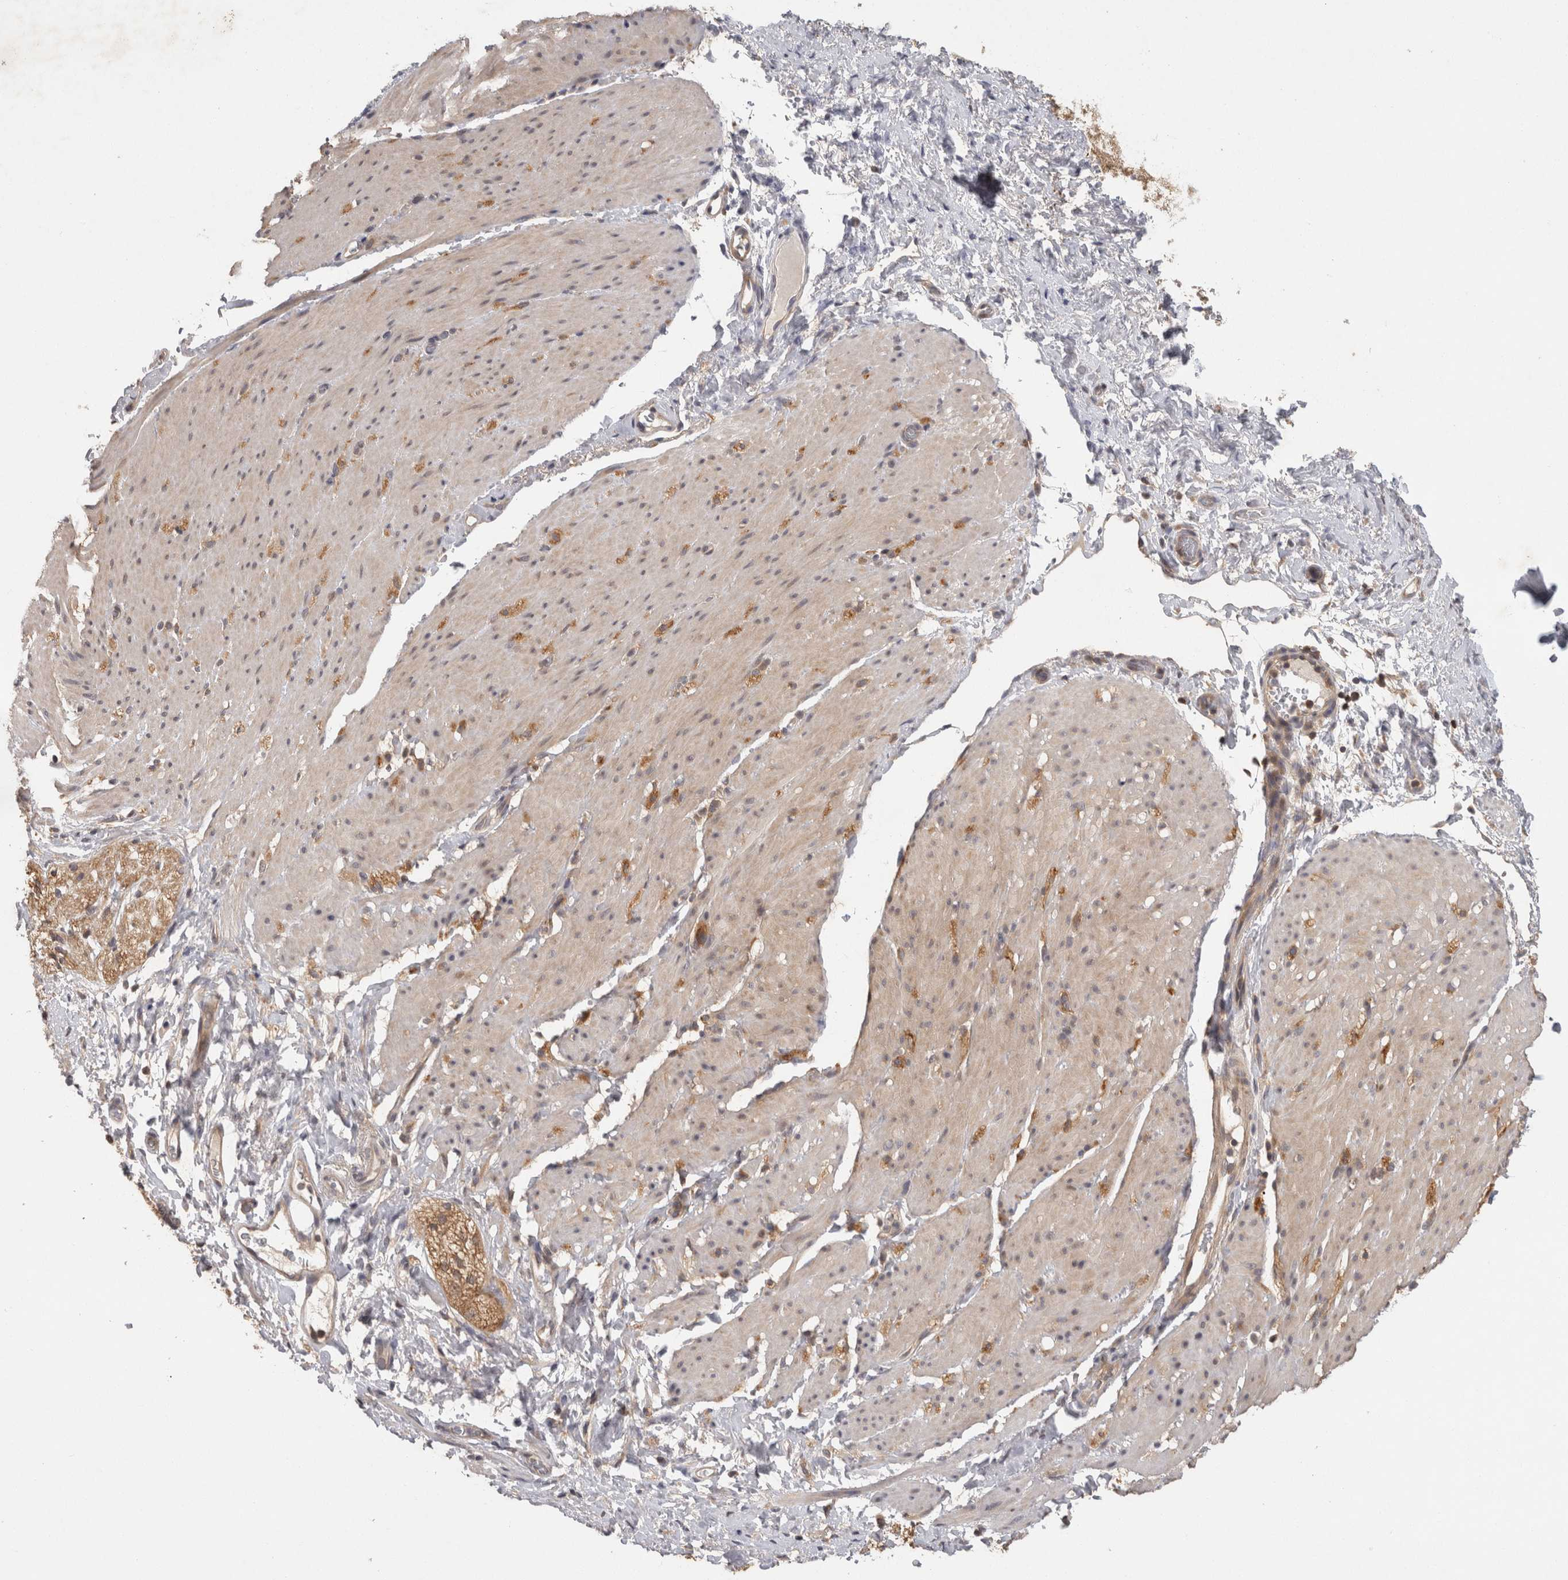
{"staining": {"intensity": "weak", "quantity": "25%-75%", "location": "cytoplasmic/membranous"}, "tissue": "smooth muscle", "cell_type": "Smooth muscle cells", "image_type": "normal", "snomed": [{"axis": "morphology", "description": "Normal tissue, NOS"}, {"axis": "topography", "description": "Smooth muscle"}, {"axis": "topography", "description": "Small intestine"}], "caption": "High-magnification brightfield microscopy of benign smooth muscle stained with DAB (brown) and counterstained with hematoxylin (blue). smooth muscle cells exhibit weak cytoplasmic/membranous positivity is appreciated in about25%-75% of cells. Using DAB (3,3'-diaminobenzidine) (brown) and hematoxylin (blue) stains, captured at high magnification using brightfield microscopy.", "gene": "ACAT2", "patient": {"sex": "female", "age": 84}}